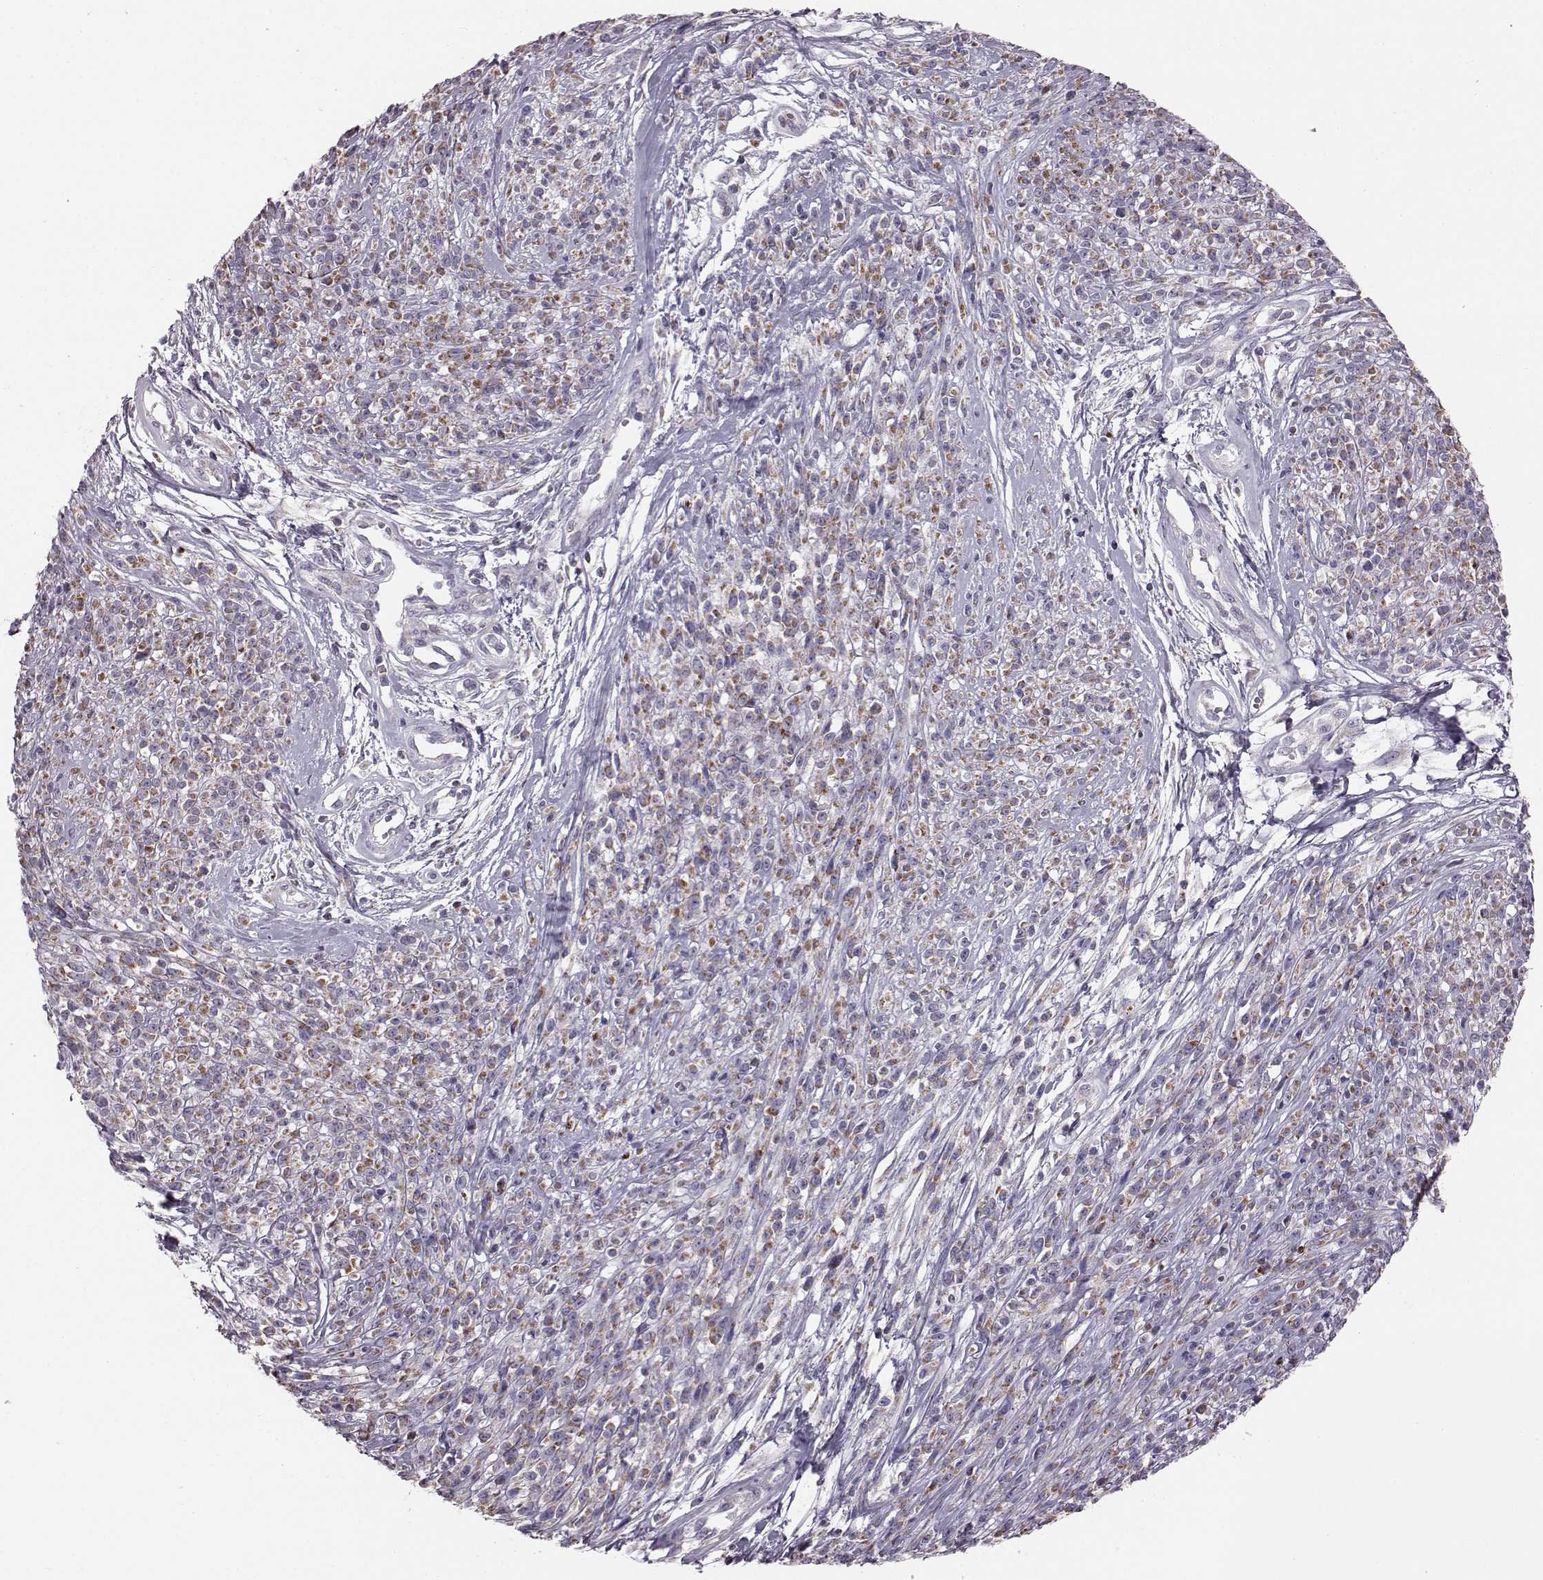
{"staining": {"intensity": "moderate", "quantity": ">75%", "location": "cytoplasmic/membranous"}, "tissue": "melanoma", "cell_type": "Tumor cells", "image_type": "cancer", "snomed": [{"axis": "morphology", "description": "Malignant melanoma, NOS"}, {"axis": "topography", "description": "Skin"}, {"axis": "topography", "description": "Skin of trunk"}], "caption": "Brown immunohistochemical staining in melanoma displays moderate cytoplasmic/membranous expression in about >75% of tumor cells.", "gene": "ATP5MF", "patient": {"sex": "male", "age": 74}}